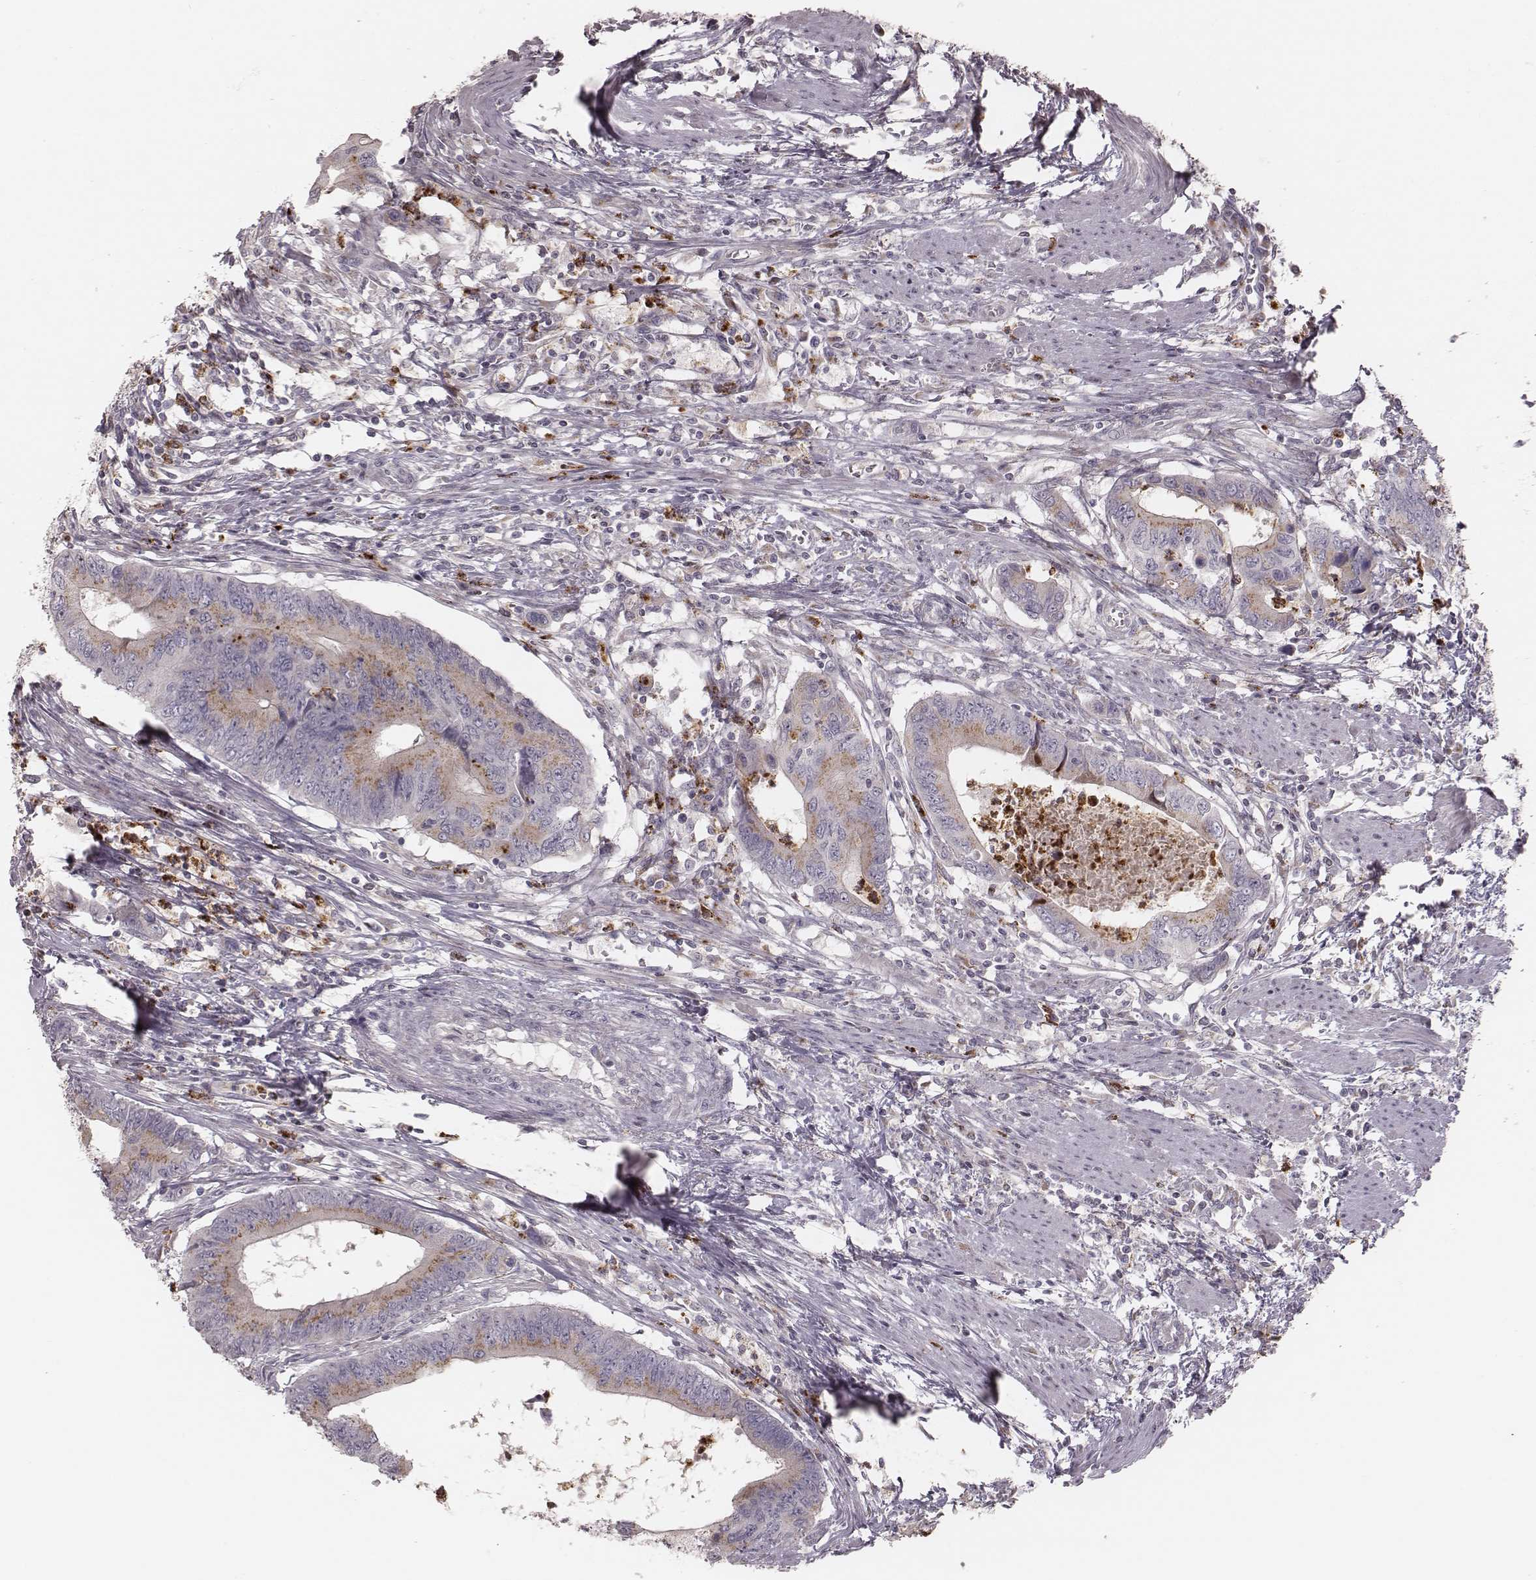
{"staining": {"intensity": "weak", "quantity": ">75%", "location": "cytoplasmic/membranous"}, "tissue": "colorectal cancer", "cell_type": "Tumor cells", "image_type": "cancer", "snomed": [{"axis": "morphology", "description": "Adenocarcinoma, NOS"}, {"axis": "topography", "description": "Colon"}], "caption": "Immunohistochemical staining of colorectal cancer reveals weak cytoplasmic/membranous protein positivity in about >75% of tumor cells.", "gene": "ABCA7", "patient": {"sex": "male", "age": 53}}